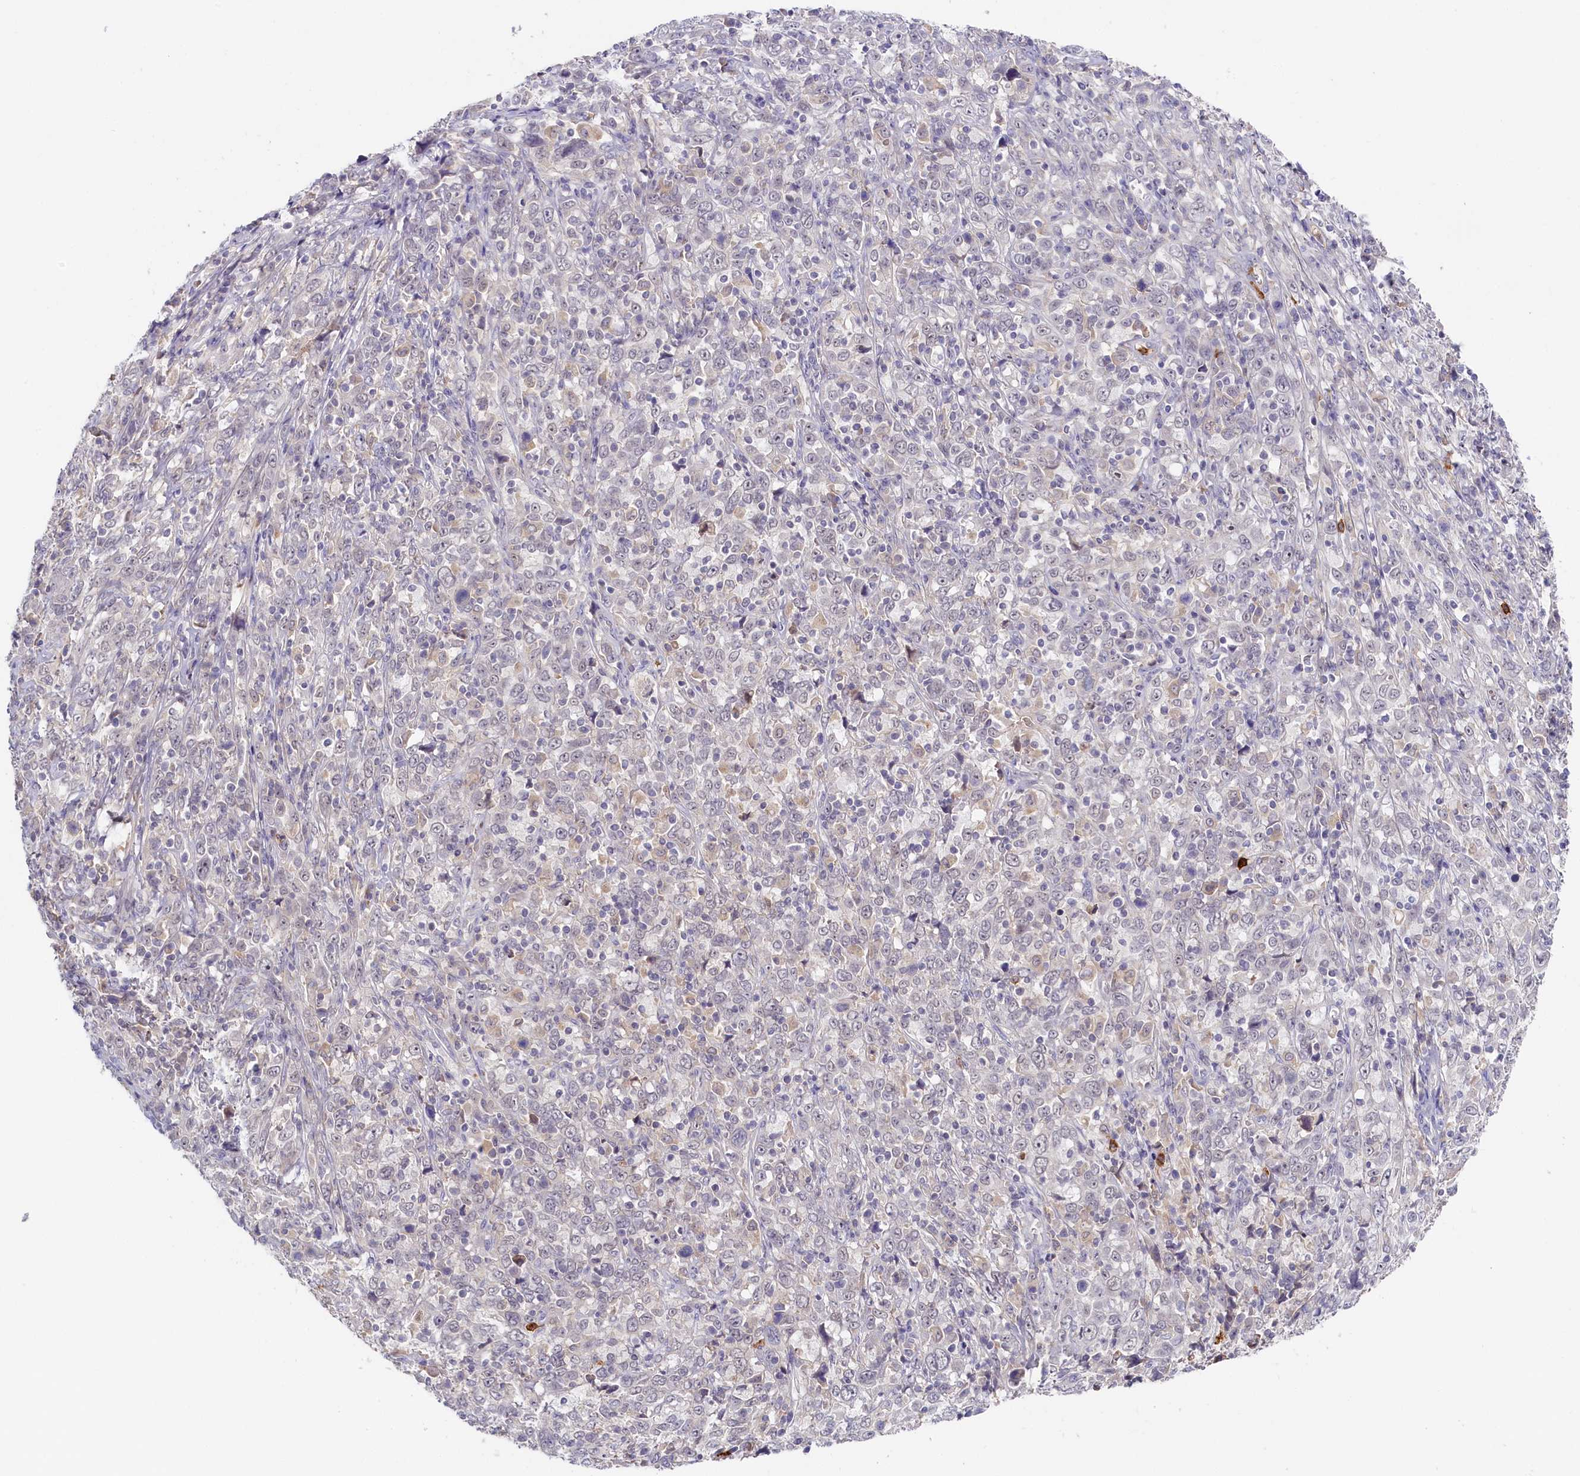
{"staining": {"intensity": "negative", "quantity": "none", "location": "none"}, "tissue": "cervical cancer", "cell_type": "Tumor cells", "image_type": "cancer", "snomed": [{"axis": "morphology", "description": "Squamous cell carcinoma, NOS"}, {"axis": "topography", "description": "Cervix"}], "caption": "This is an immunohistochemistry (IHC) image of squamous cell carcinoma (cervical). There is no expression in tumor cells.", "gene": "ADGRD1", "patient": {"sex": "female", "age": 46}}